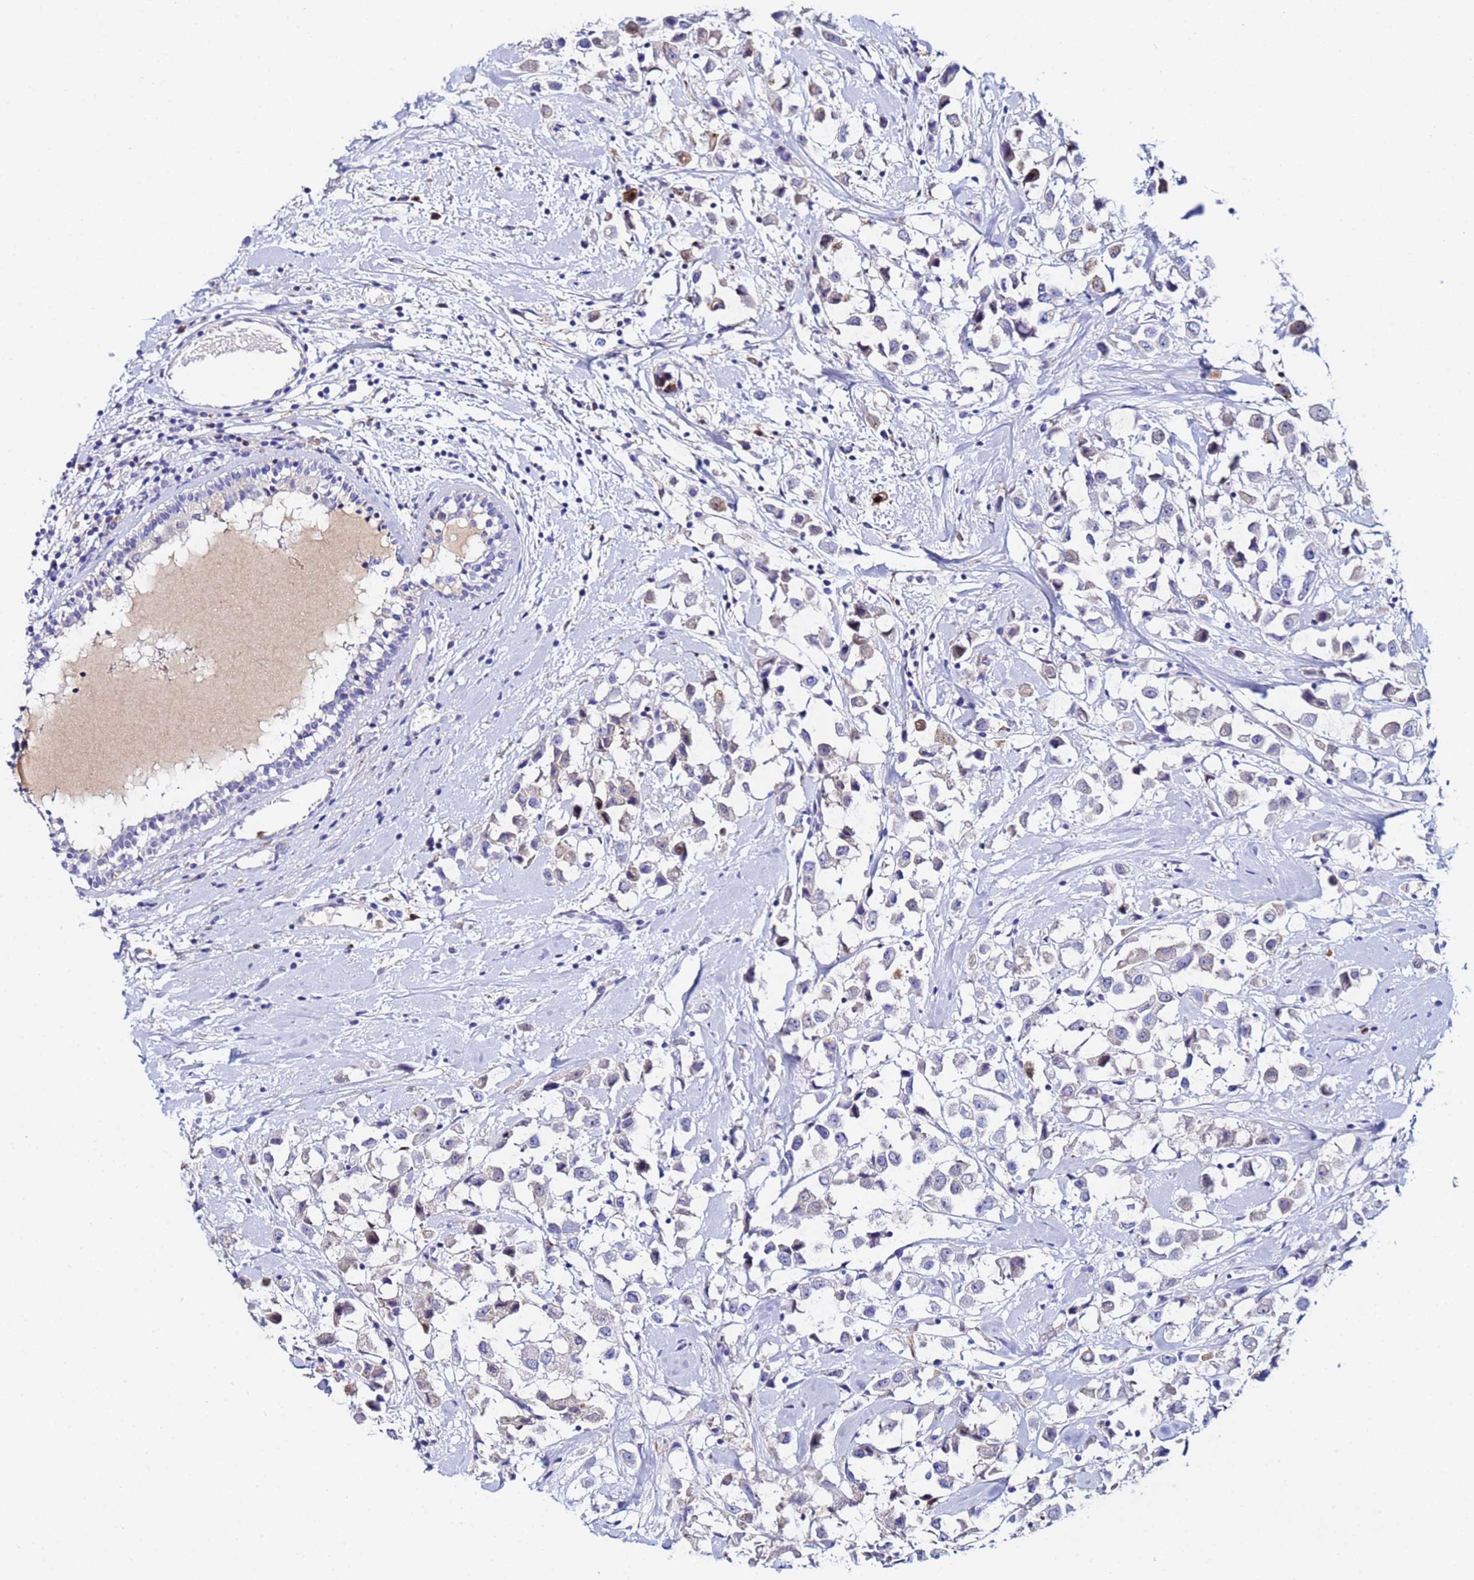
{"staining": {"intensity": "weak", "quantity": "<25%", "location": "cytoplasmic/membranous"}, "tissue": "breast cancer", "cell_type": "Tumor cells", "image_type": "cancer", "snomed": [{"axis": "morphology", "description": "Duct carcinoma"}, {"axis": "topography", "description": "Breast"}], "caption": "Immunohistochemistry (IHC) of human intraductal carcinoma (breast) demonstrates no positivity in tumor cells. (Brightfield microscopy of DAB immunohistochemistry at high magnification).", "gene": "TUBAL3", "patient": {"sex": "female", "age": 61}}